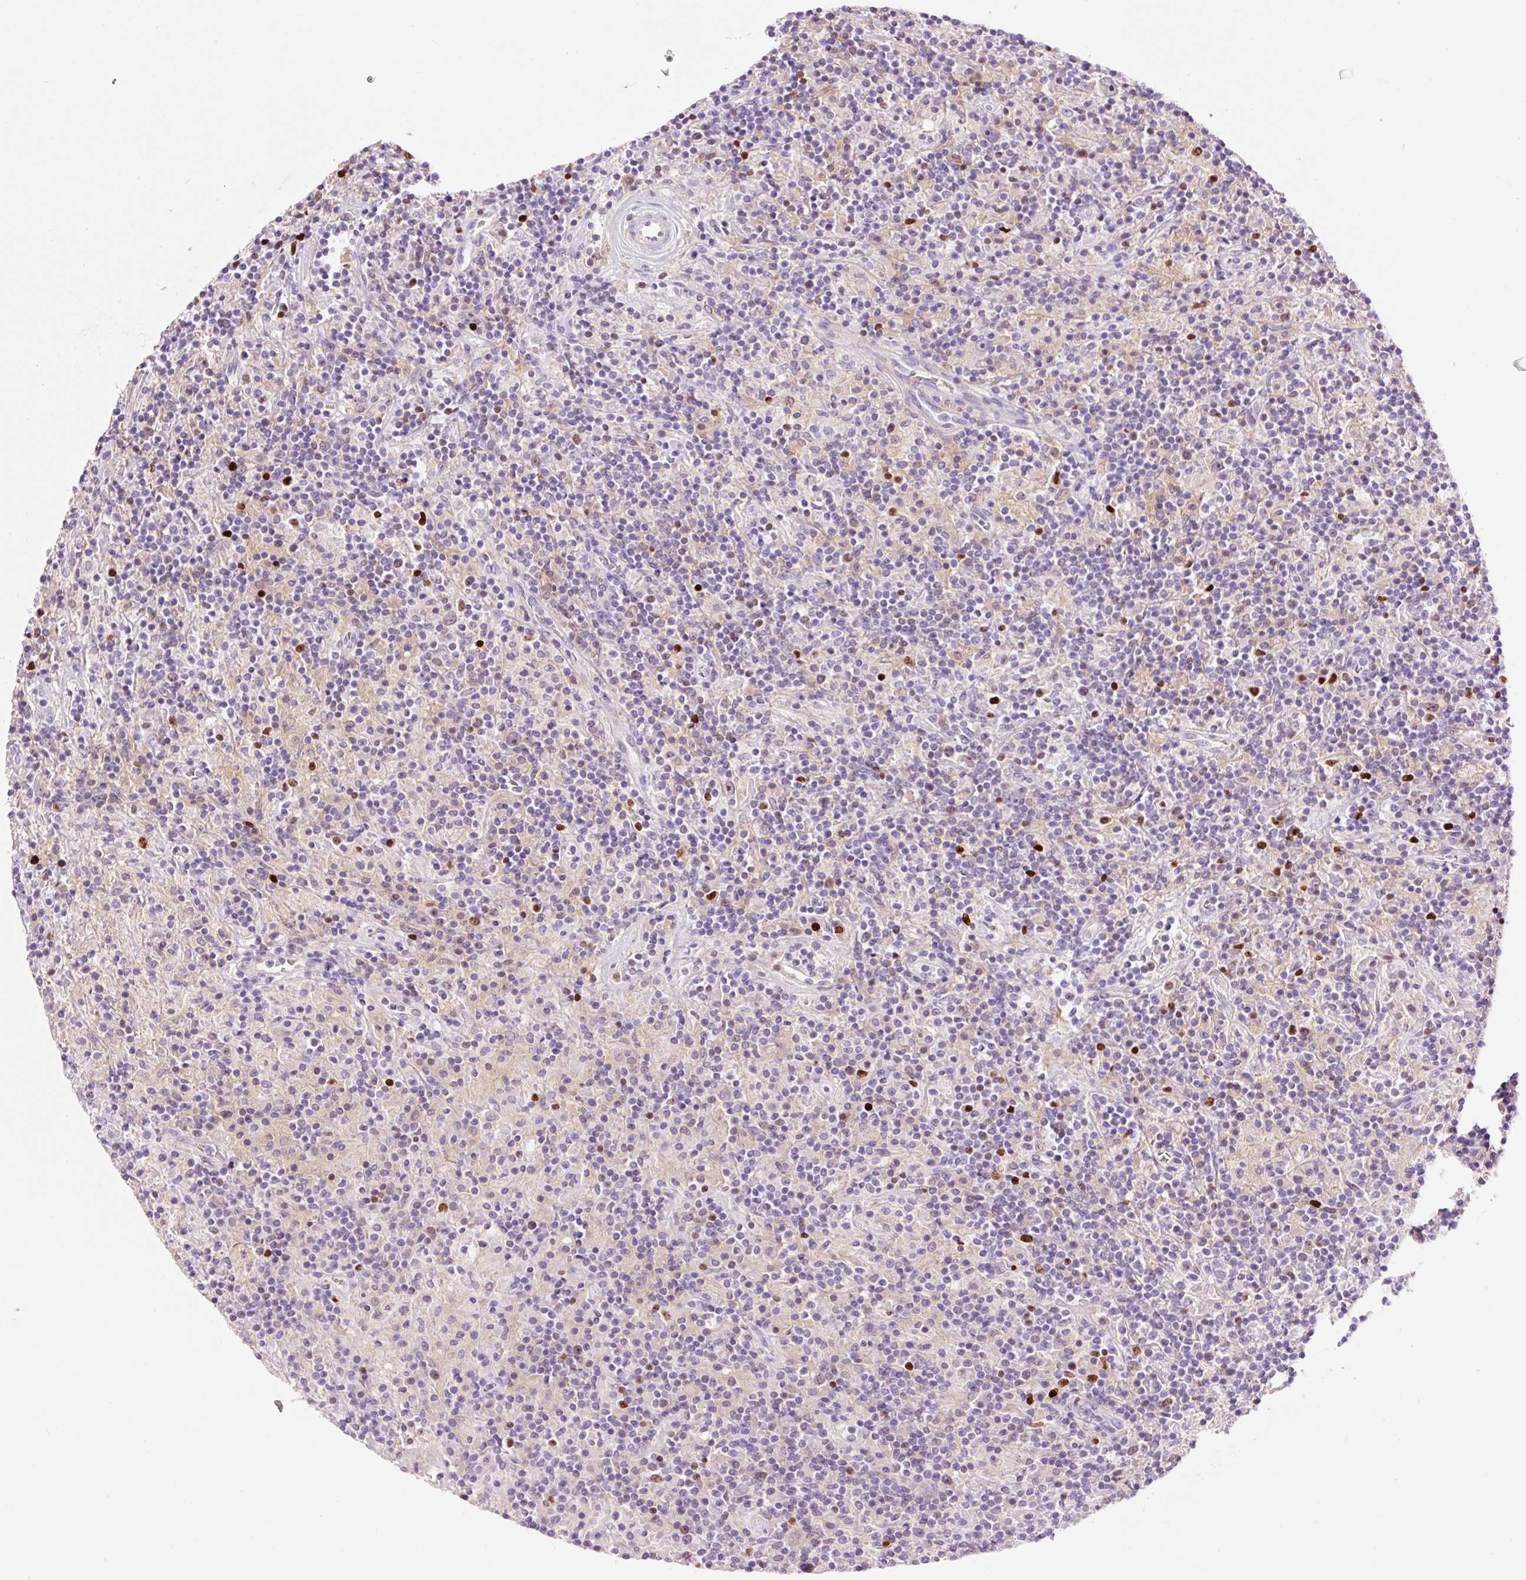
{"staining": {"intensity": "weak", "quantity": "25%-75%", "location": "cytoplasmic/membranous"}, "tissue": "lymphoma", "cell_type": "Tumor cells", "image_type": "cancer", "snomed": [{"axis": "morphology", "description": "Hodgkin's disease, NOS"}, {"axis": "topography", "description": "Lymph node"}], "caption": "Protein expression analysis of lymphoma reveals weak cytoplasmic/membranous staining in approximately 25%-75% of tumor cells.", "gene": "DPPA4", "patient": {"sex": "male", "age": 70}}